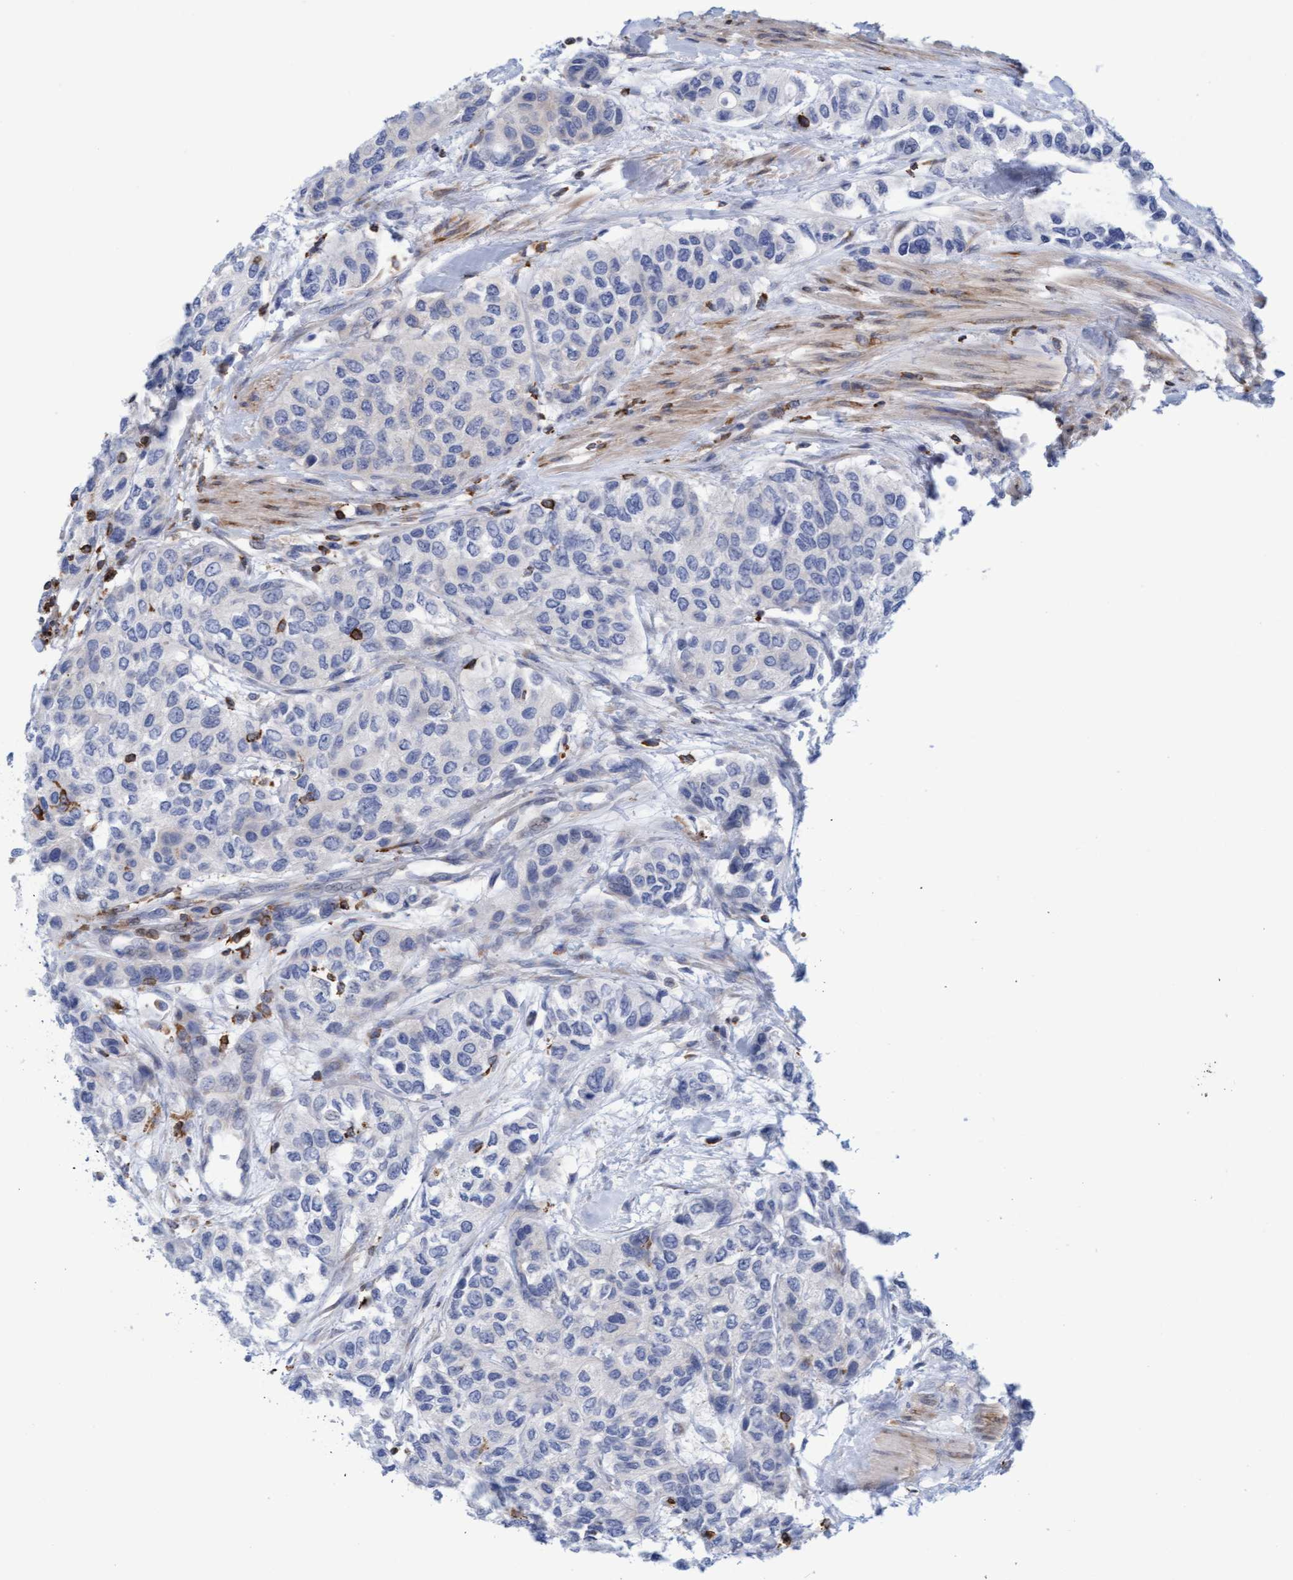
{"staining": {"intensity": "negative", "quantity": "none", "location": "none"}, "tissue": "urothelial cancer", "cell_type": "Tumor cells", "image_type": "cancer", "snomed": [{"axis": "morphology", "description": "Urothelial carcinoma, High grade"}, {"axis": "topography", "description": "Urinary bladder"}], "caption": "DAB (3,3'-diaminobenzidine) immunohistochemical staining of human urothelial carcinoma (high-grade) demonstrates no significant expression in tumor cells.", "gene": "FNBP1", "patient": {"sex": "female", "age": 56}}